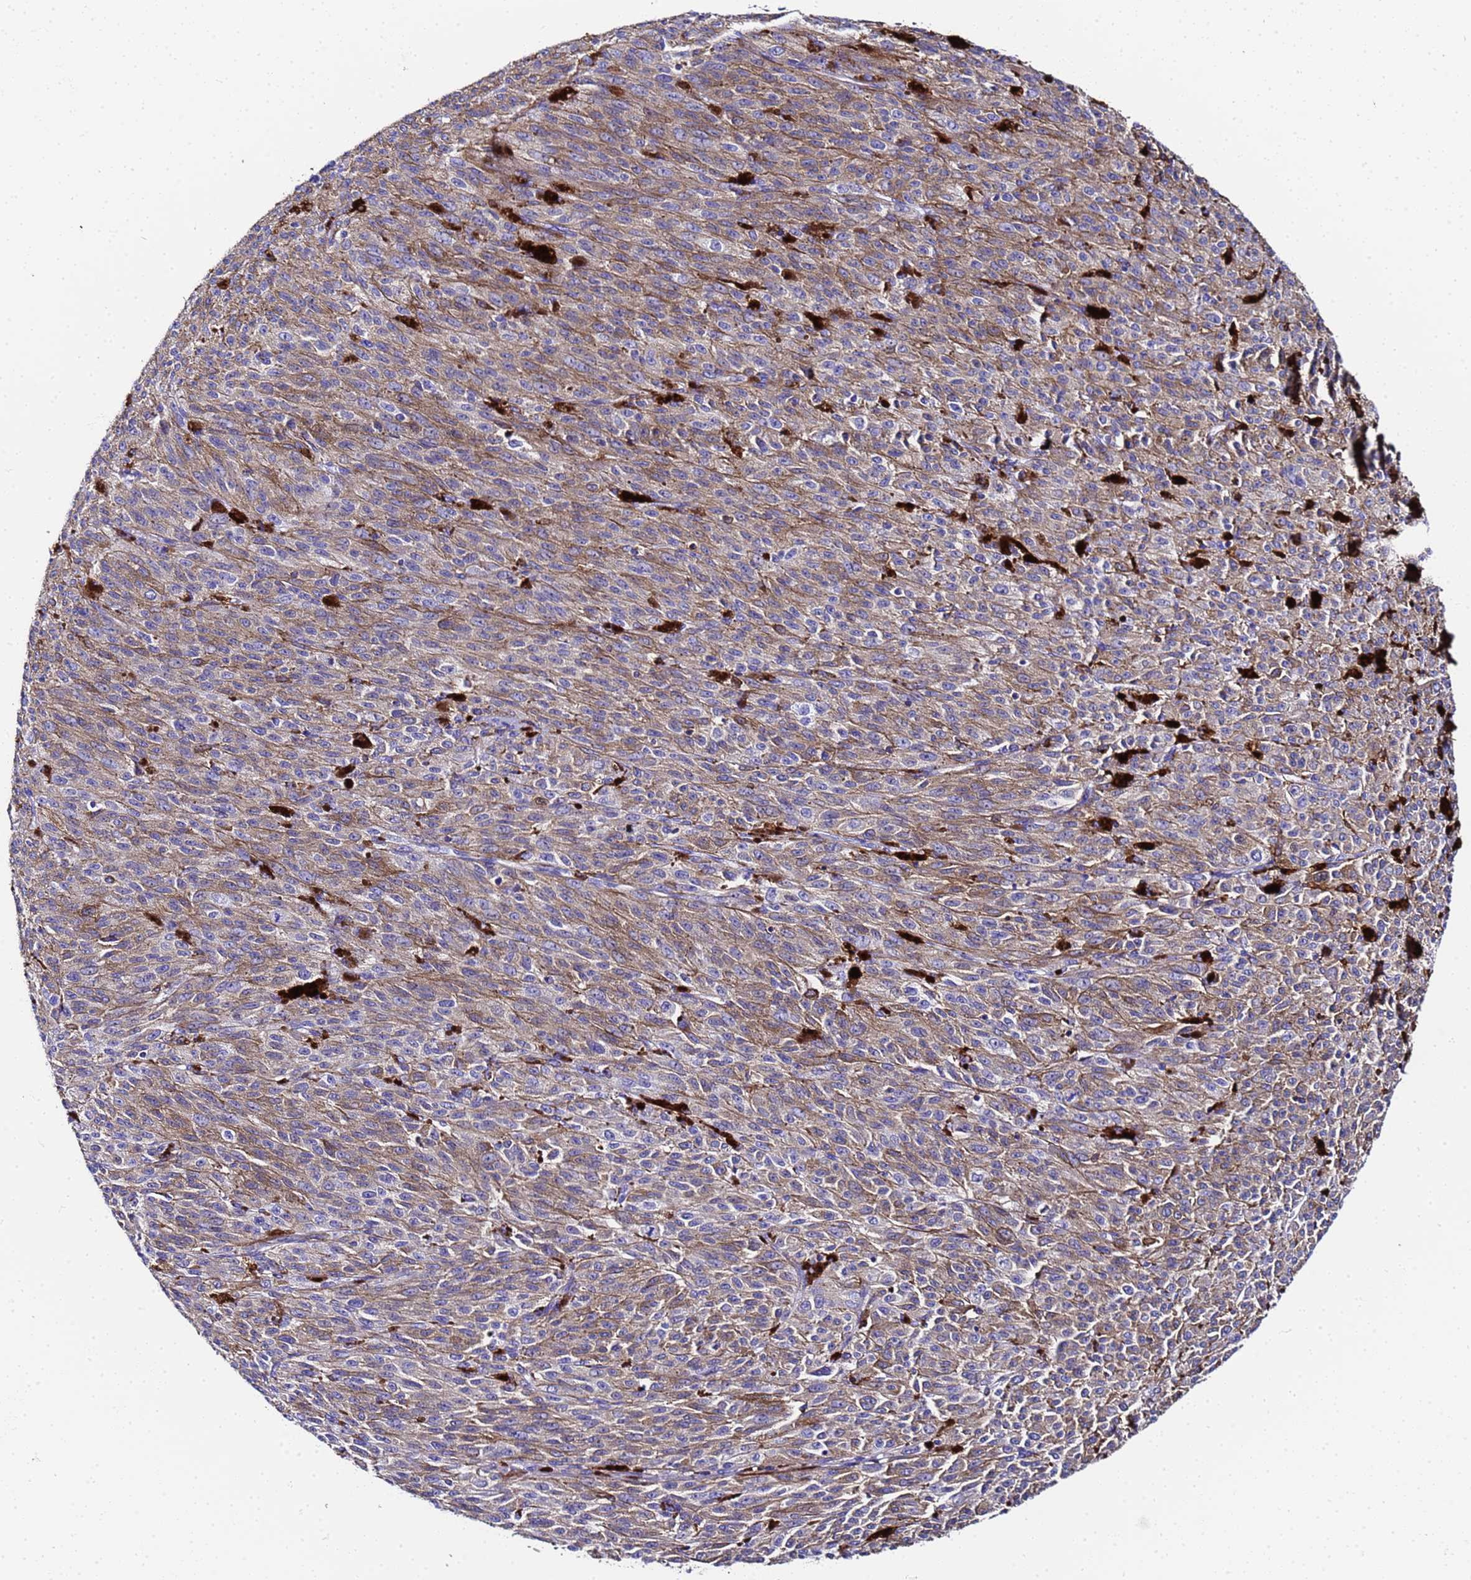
{"staining": {"intensity": "strong", "quantity": "<25%", "location": "cytoplasmic/membranous"}, "tissue": "melanoma", "cell_type": "Tumor cells", "image_type": "cancer", "snomed": [{"axis": "morphology", "description": "Malignant melanoma, NOS"}, {"axis": "topography", "description": "Skin"}], "caption": "Immunohistochemistry (IHC) of human malignant melanoma reveals medium levels of strong cytoplasmic/membranous positivity in about <25% of tumor cells.", "gene": "FTL", "patient": {"sex": "female", "age": 52}}